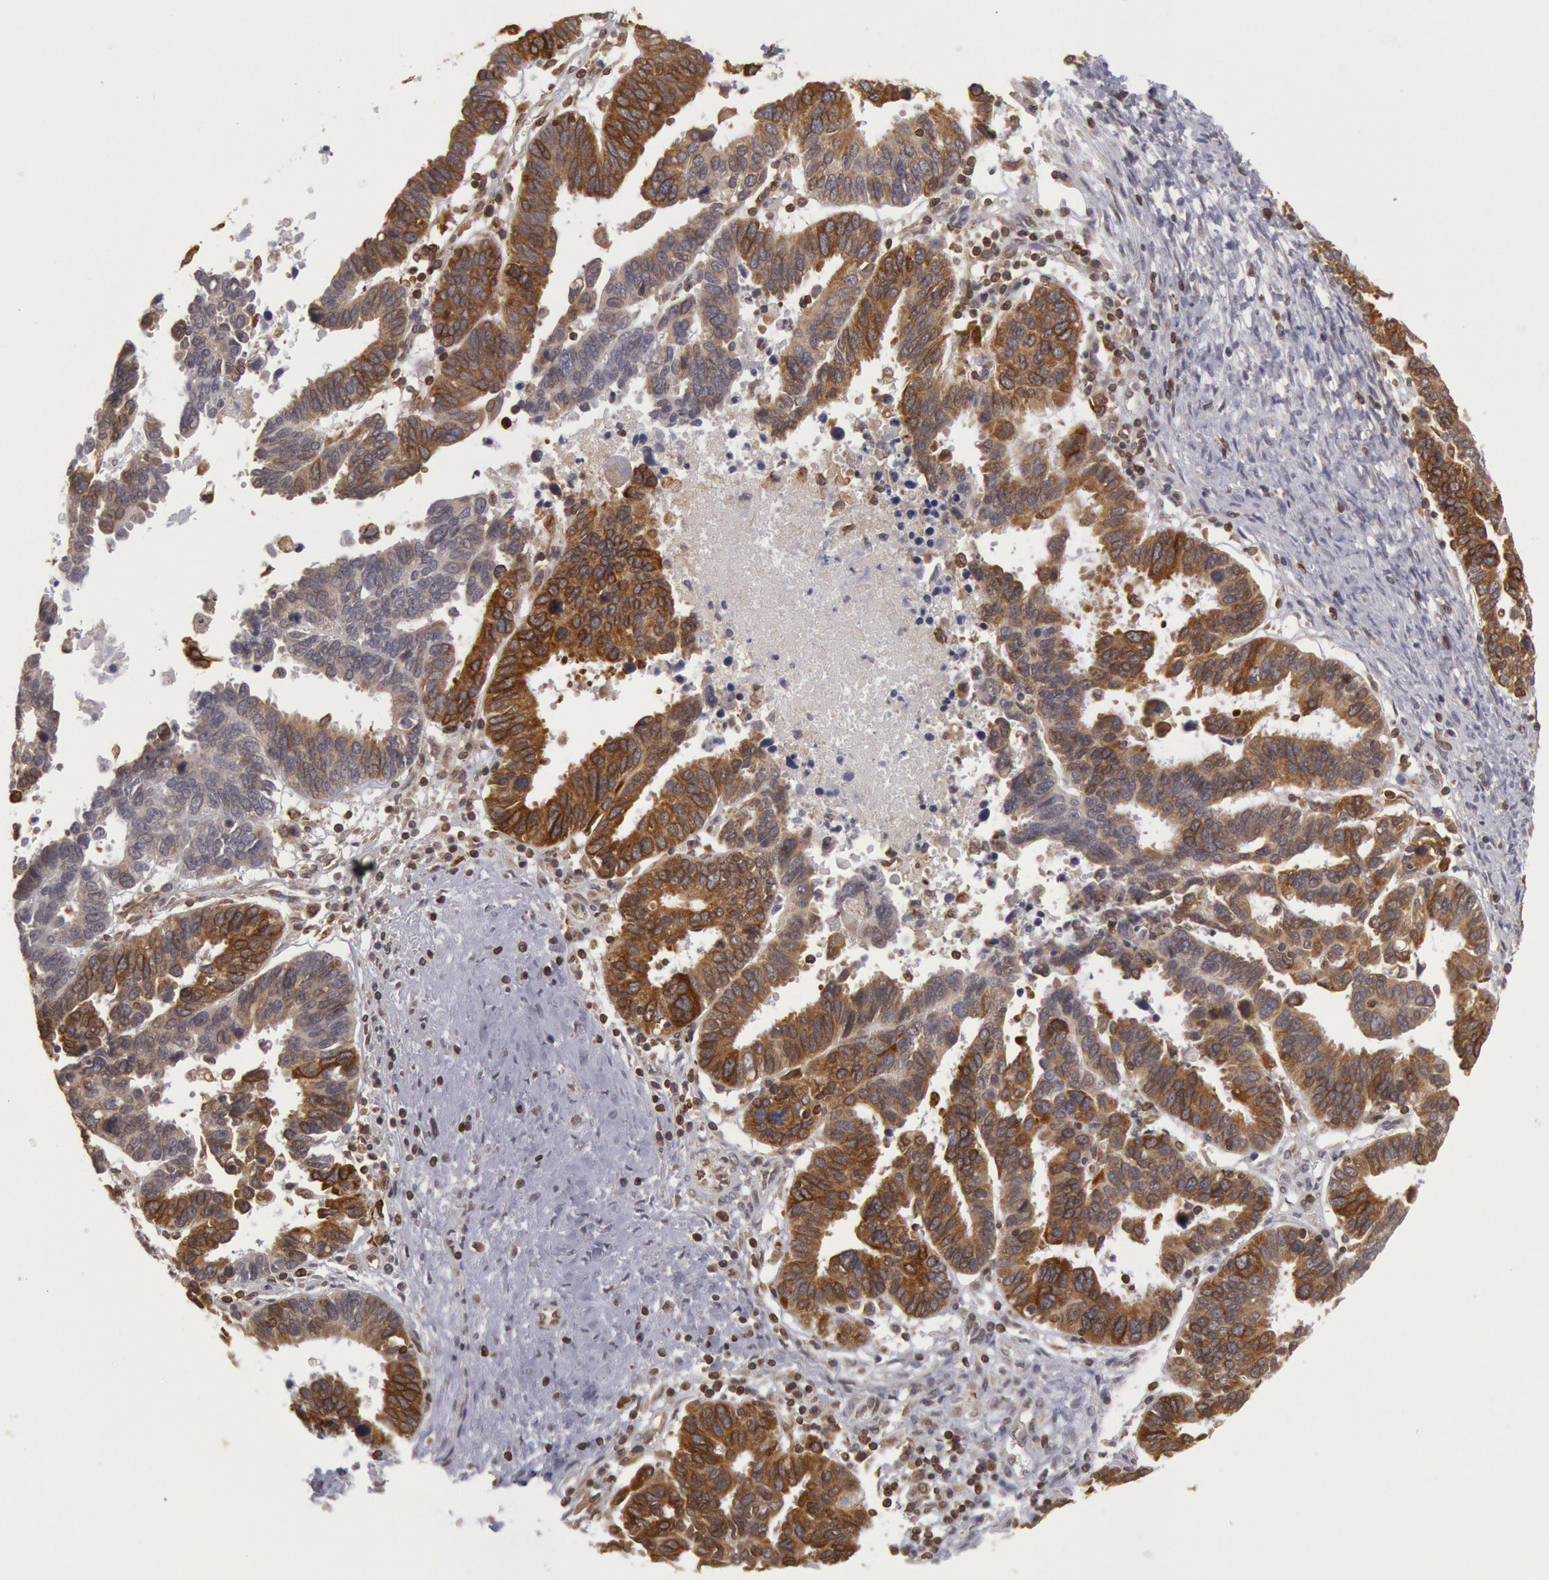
{"staining": {"intensity": "strong", "quantity": ">75%", "location": "cytoplasmic/membranous"}, "tissue": "ovarian cancer", "cell_type": "Tumor cells", "image_type": "cancer", "snomed": [{"axis": "morphology", "description": "Carcinoma, endometroid"}, {"axis": "morphology", "description": "Cystadenocarcinoma, serous, NOS"}, {"axis": "topography", "description": "Ovary"}], "caption": "A brown stain shows strong cytoplasmic/membranous positivity of a protein in human ovarian endometroid carcinoma tumor cells. The protein of interest is stained brown, and the nuclei are stained in blue (DAB (3,3'-diaminobenzidine) IHC with brightfield microscopy, high magnification).", "gene": "TAP2", "patient": {"sex": "female", "age": 45}}